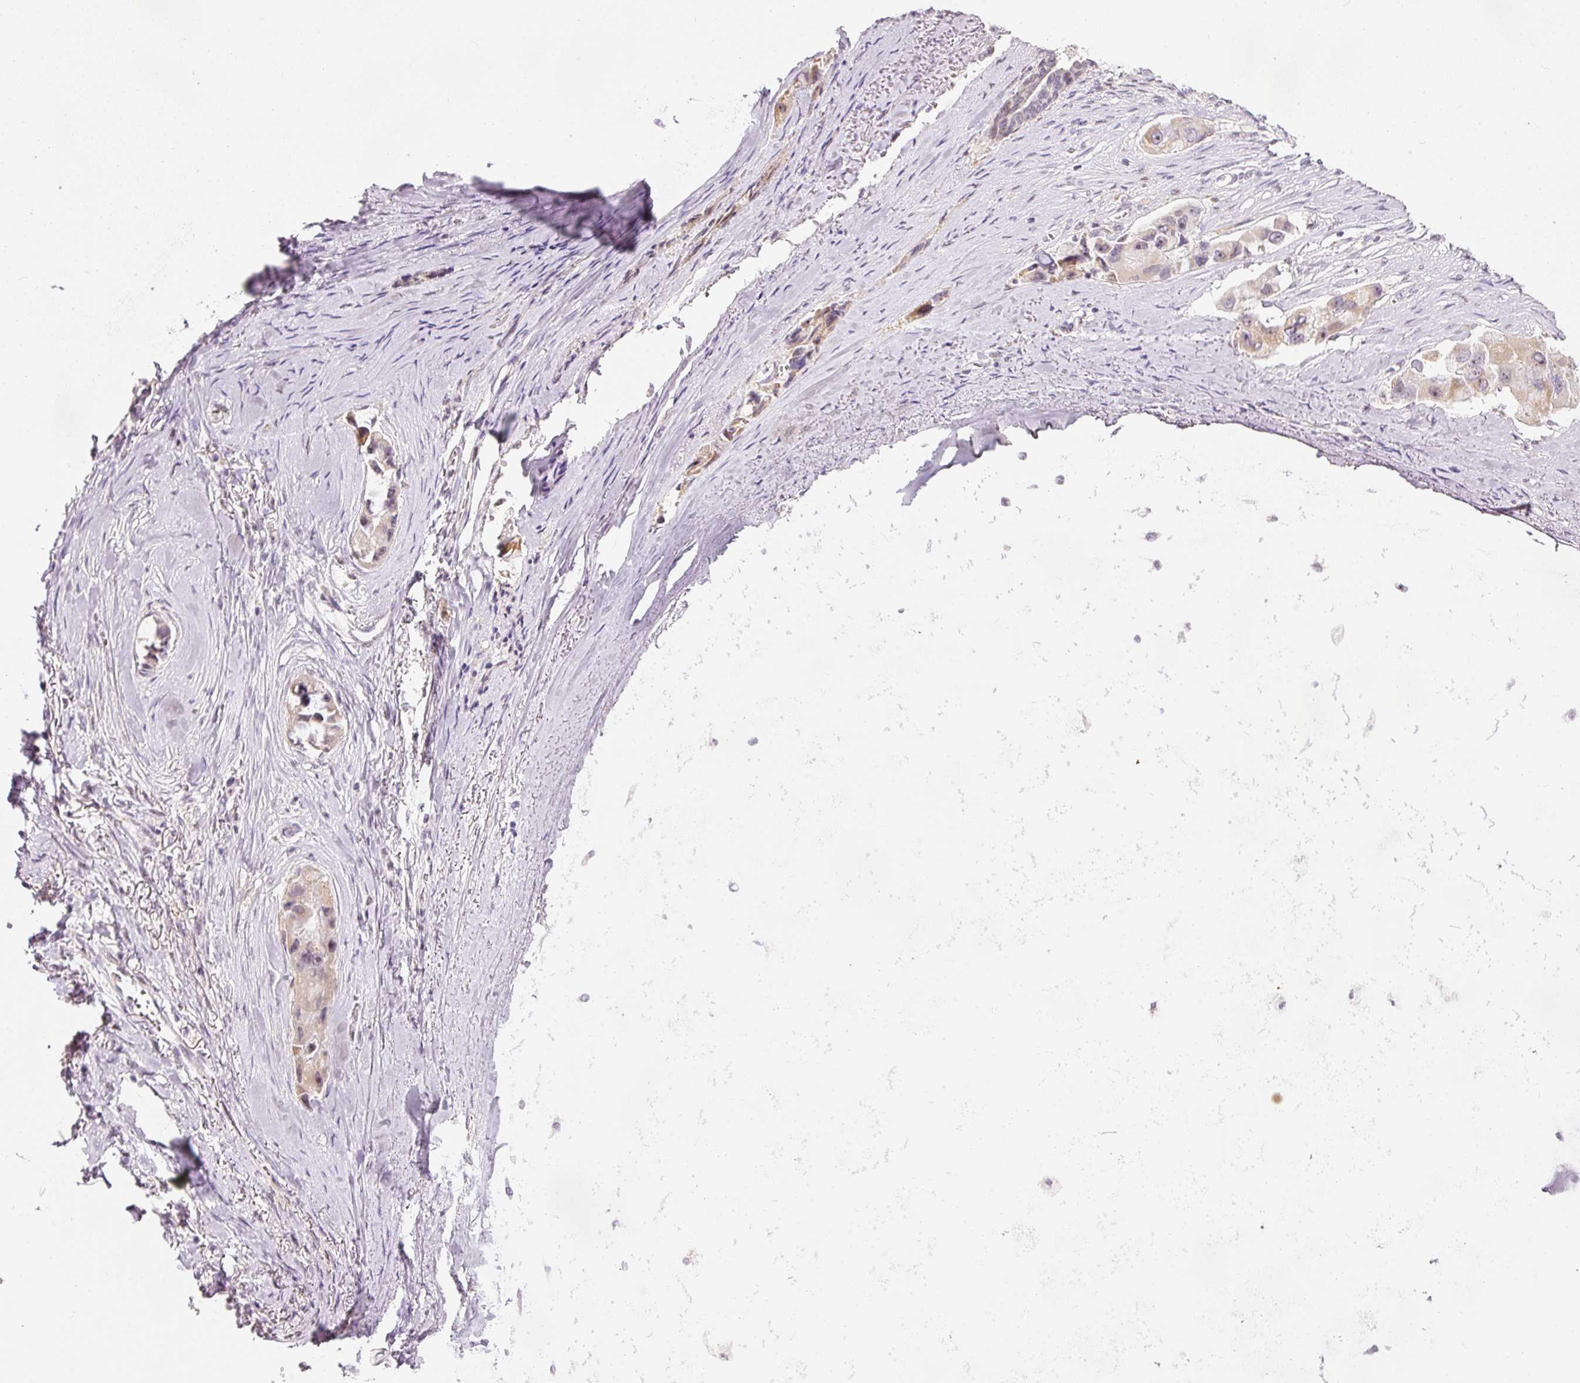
{"staining": {"intensity": "weak", "quantity": "<25%", "location": "cytoplasmic/membranous"}, "tissue": "lung cancer", "cell_type": "Tumor cells", "image_type": "cancer", "snomed": [{"axis": "morphology", "description": "Adenocarcinoma, NOS"}, {"axis": "topography", "description": "Lung"}], "caption": "This is an immunohistochemistry histopathology image of lung adenocarcinoma. There is no expression in tumor cells.", "gene": "RNF39", "patient": {"sex": "female", "age": 54}}